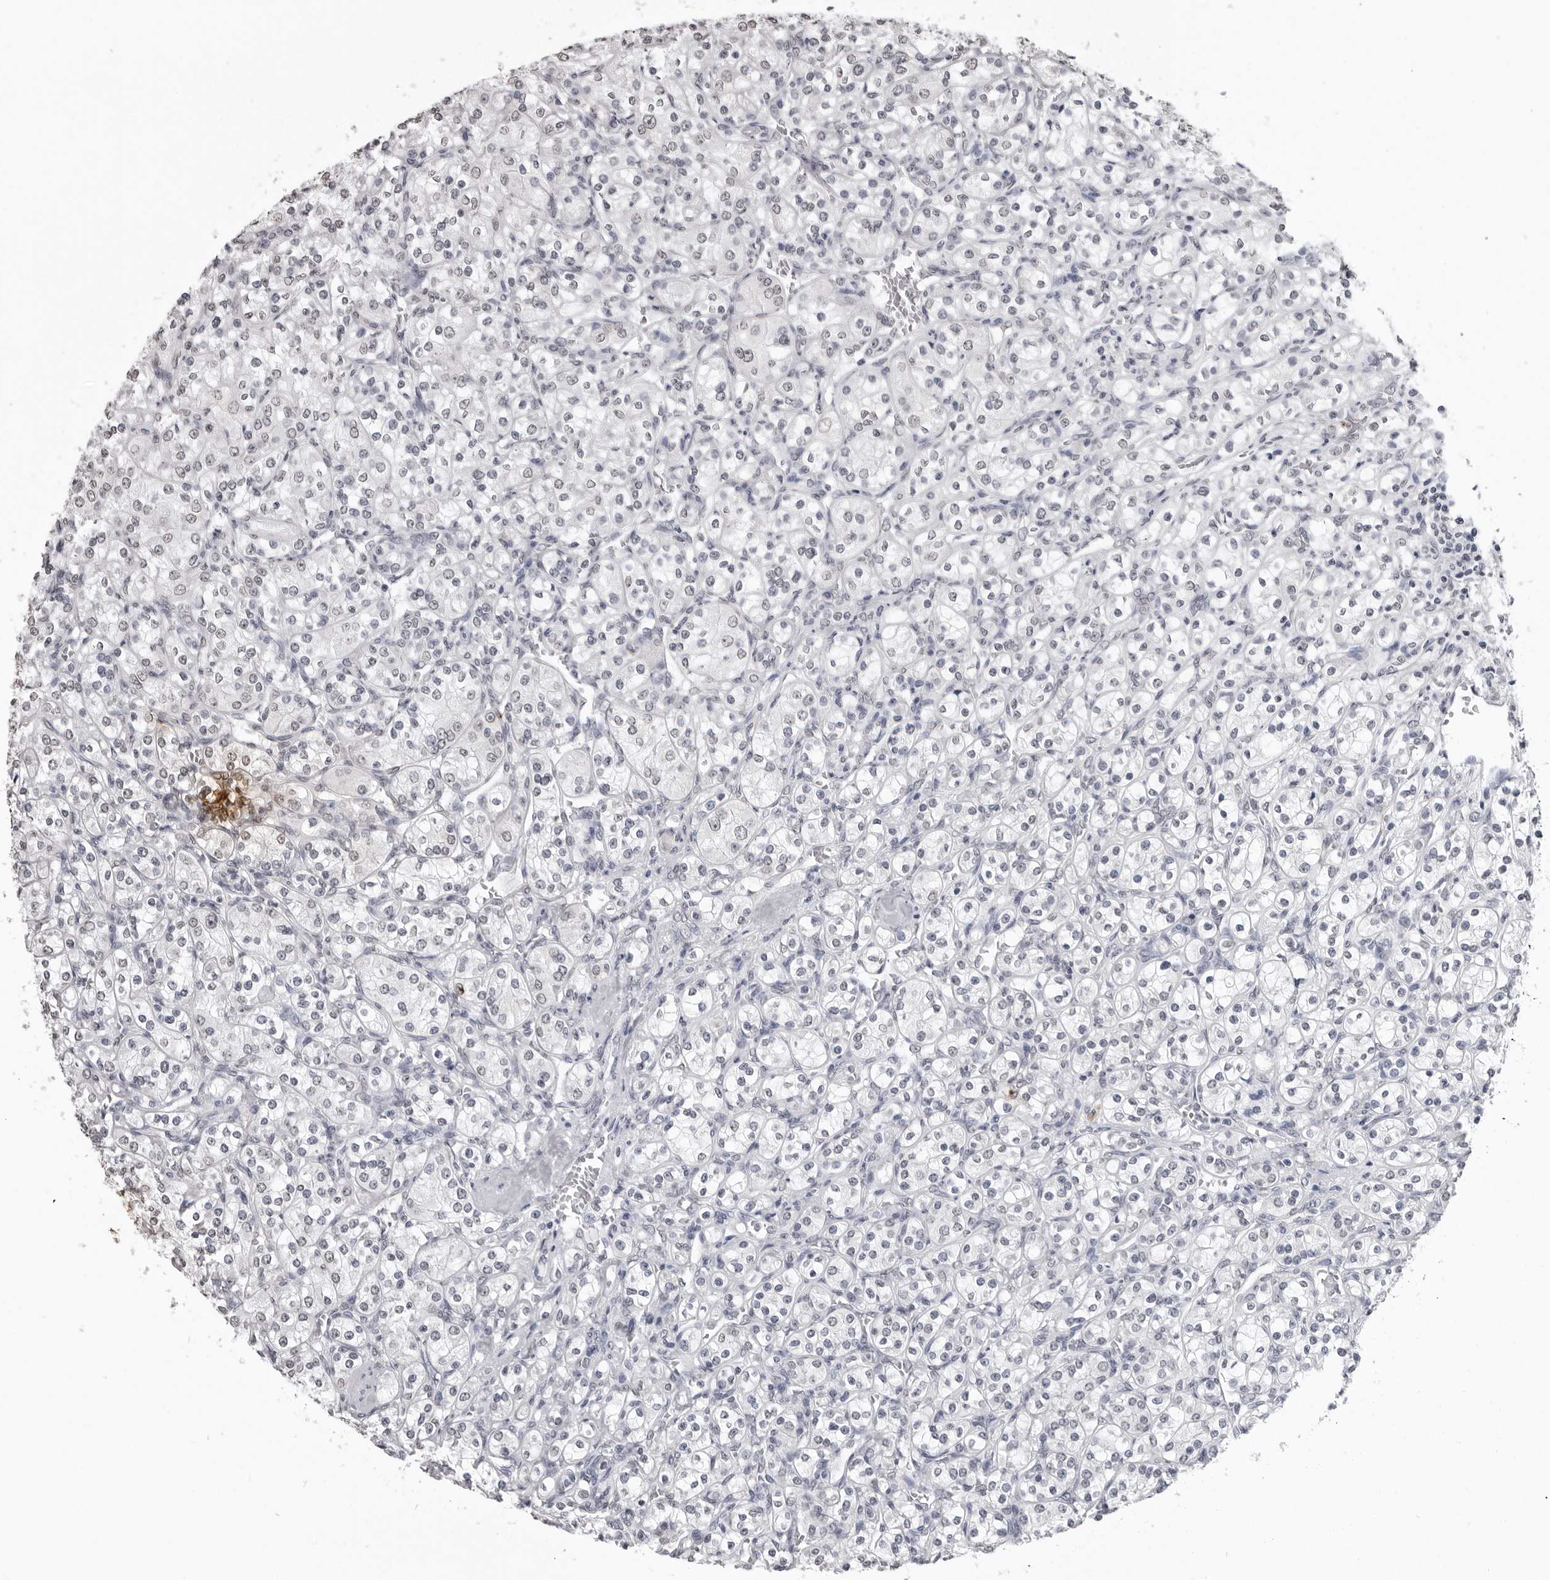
{"staining": {"intensity": "negative", "quantity": "none", "location": "none"}, "tissue": "renal cancer", "cell_type": "Tumor cells", "image_type": "cancer", "snomed": [{"axis": "morphology", "description": "Adenocarcinoma, NOS"}, {"axis": "topography", "description": "Kidney"}], "caption": "Tumor cells are negative for protein expression in human renal adenocarcinoma.", "gene": "HEPACAM", "patient": {"sex": "male", "age": 77}}